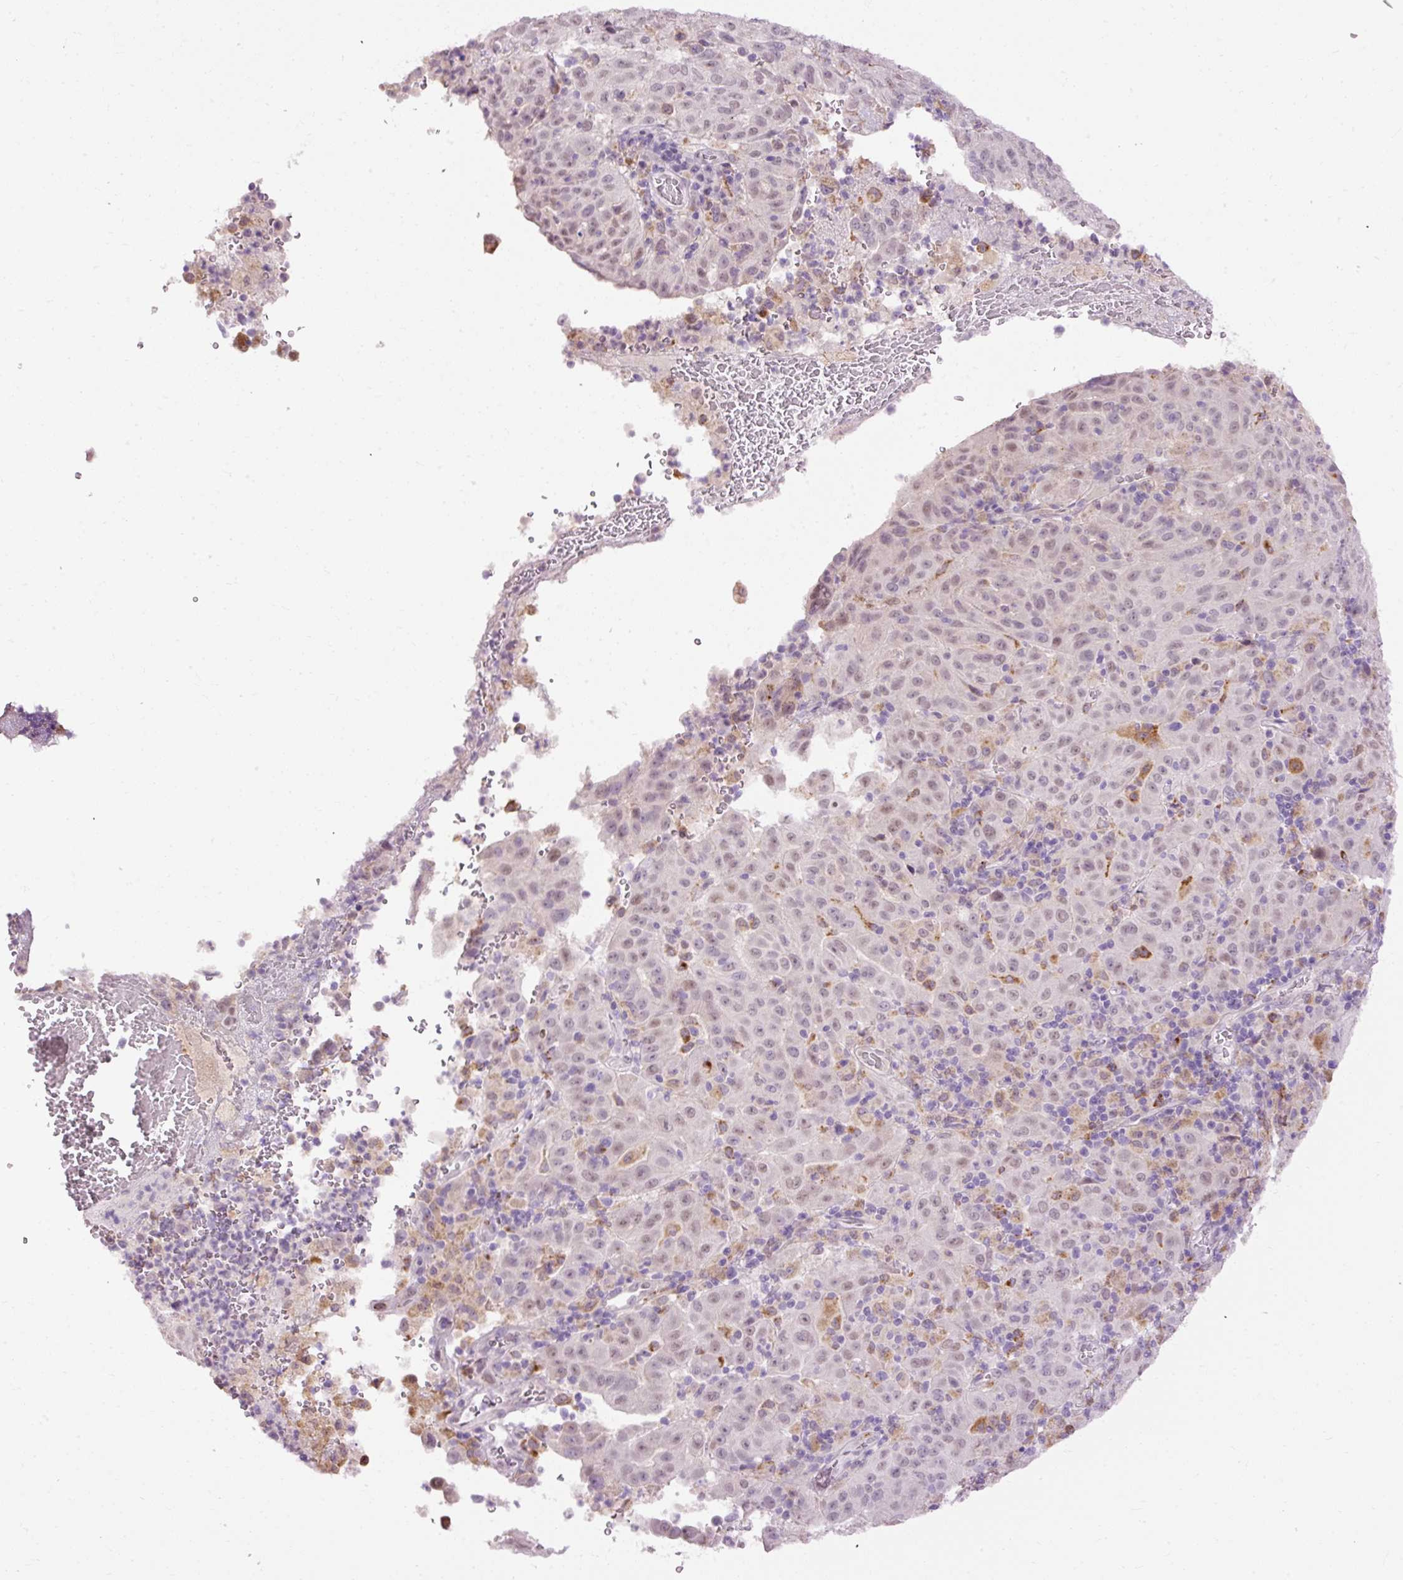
{"staining": {"intensity": "weak", "quantity": "<25%", "location": "nuclear"}, "tissue": "pancreatic cancer", "cell_type": "Tumor cells", "image_type": "cancer", "snomed": [{"axis": "morphology", "description": "Adenocarcinoma, NOS"}, {"axis": "topography", "description": "Pancreas"}], "caption": "Human pancreatic cancer (adenocarcinoma) stained for a protein using IHC displays no positivity in tumor cells.", "gene": "LY86", "patient": {"sex": "male", "age": 63}}